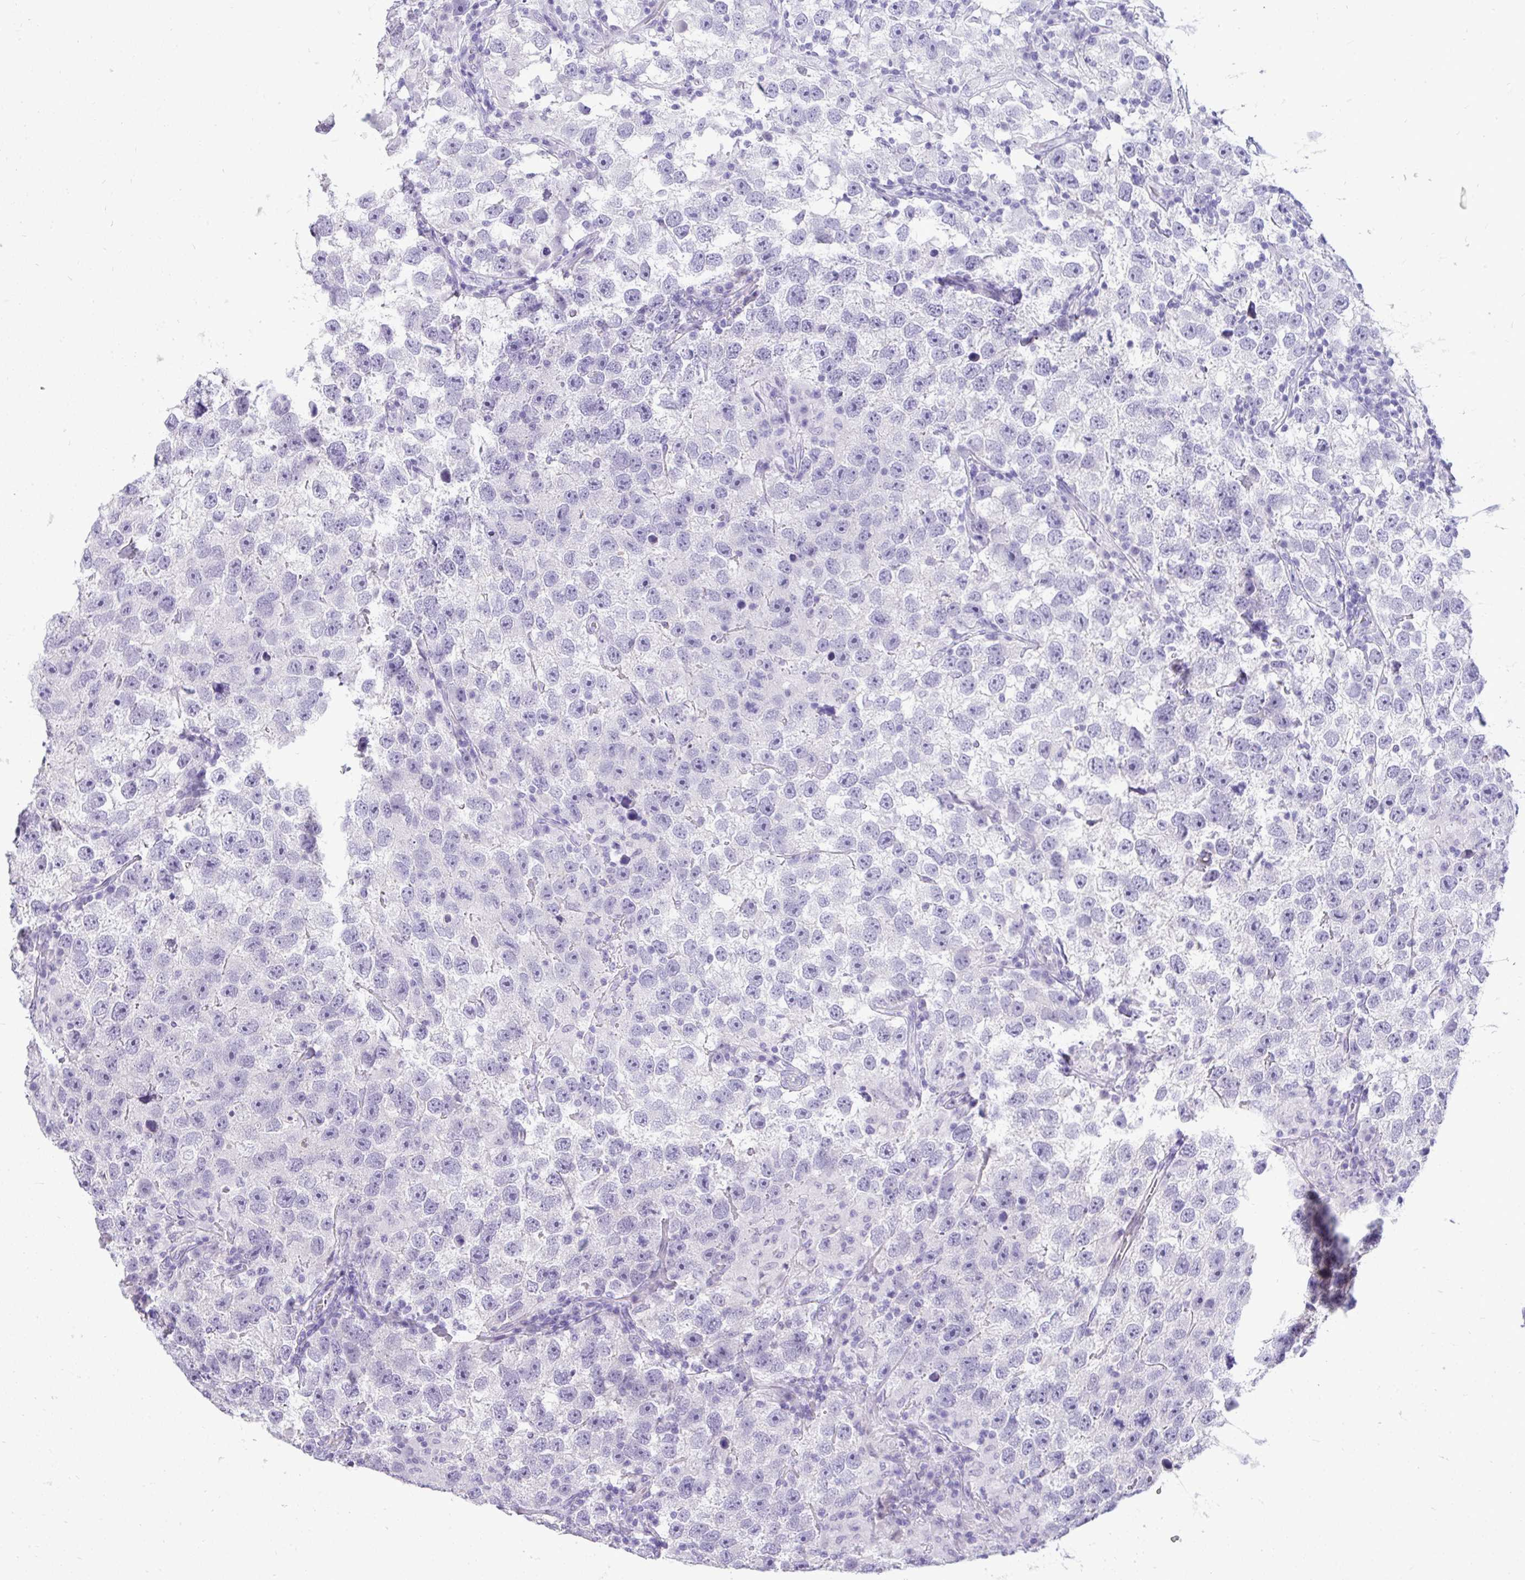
{"staining": {"intensity": "negative", "quantity": "none", "location": "none"}, "tissue": "testis cancer", "cell_type": "Tumor cells", "image_type": "cancer", "snomed": [{"axis": "morphology", "description": "Seminoma, NOS"}, {"axis": "topography", "description": "Testis"}], "caption": "An immunohistochemistry photomicrograph of testis seminoma is shown. There is no staining in tumor cells of testis seminoma.", "gene": "PRM2", "patient": {"sex": "male", "age": 26}}